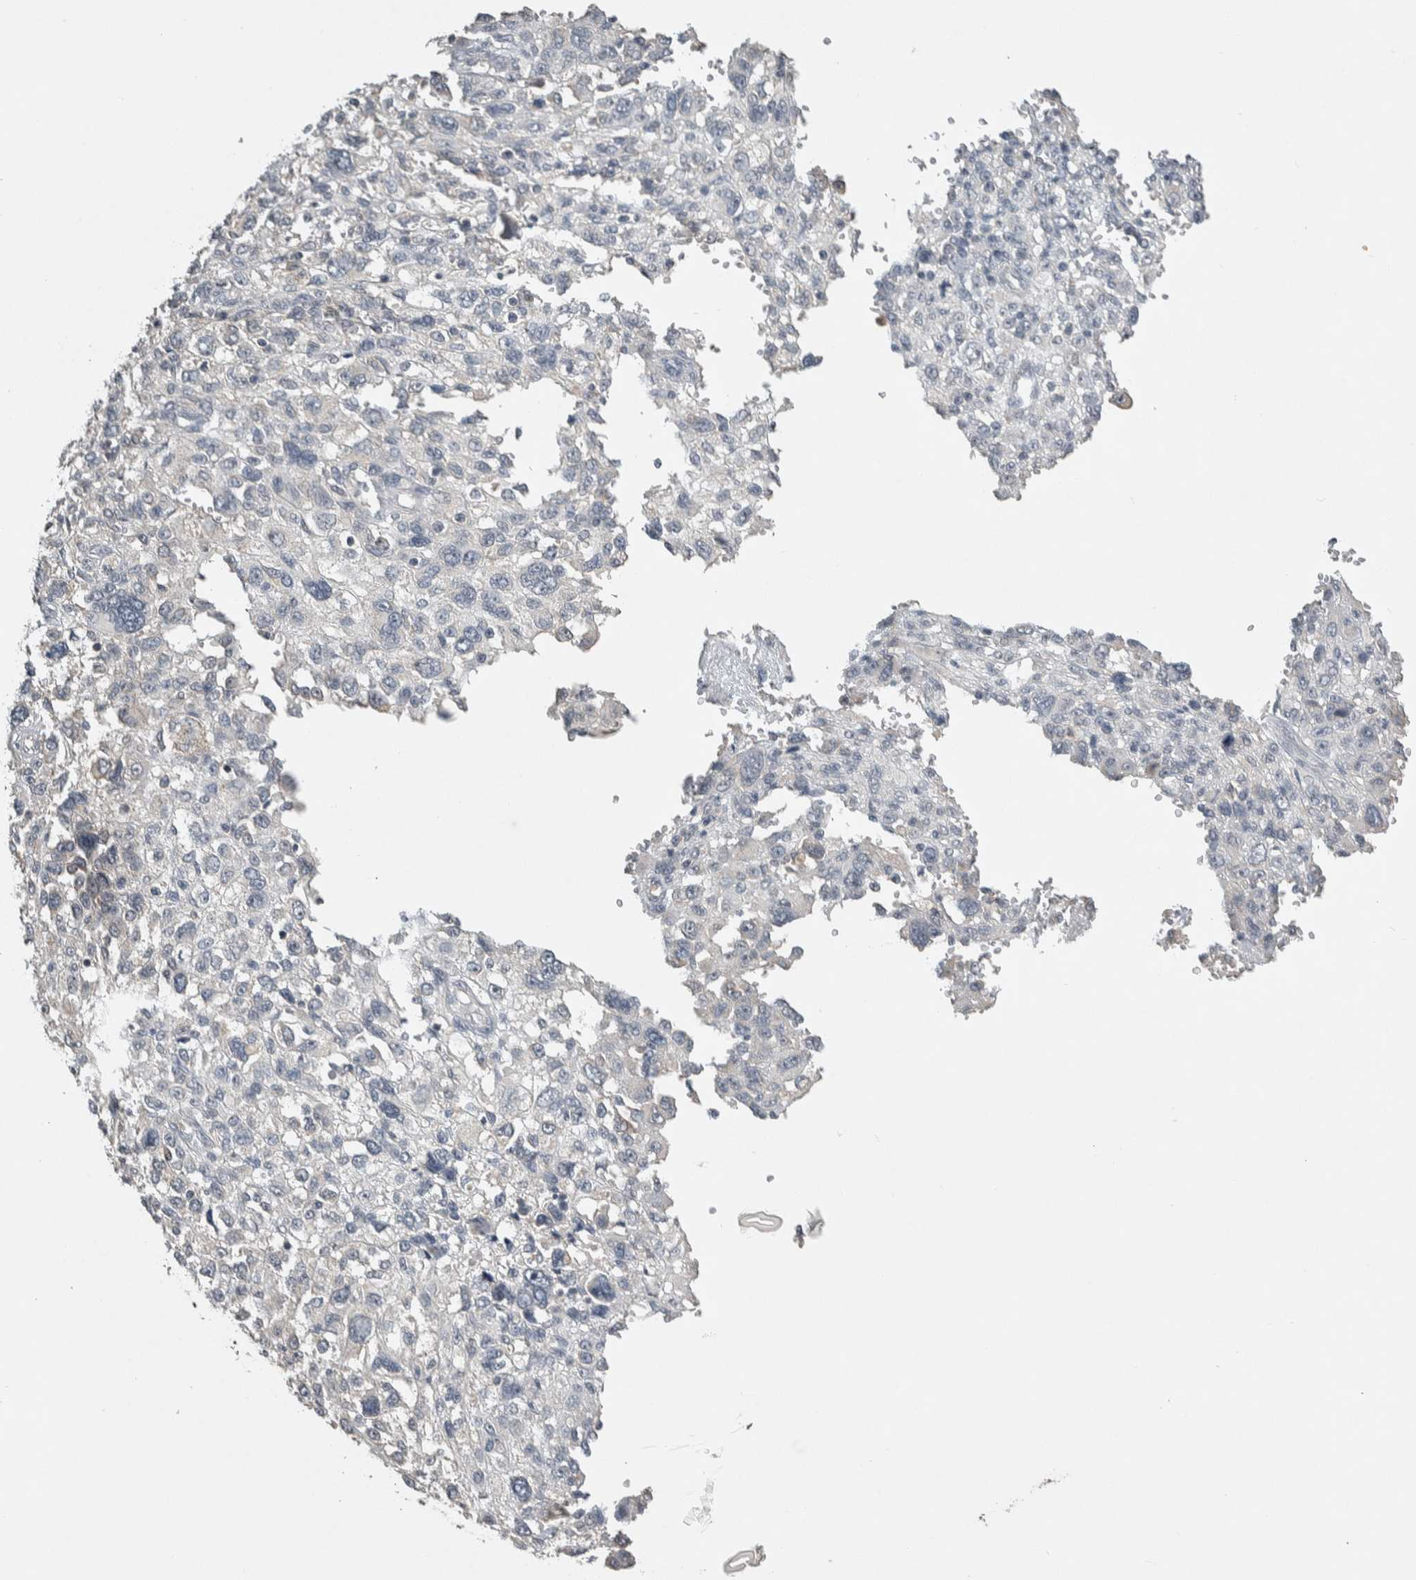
{"staining": {"intensity": "negative", "quantity": "none", "location": "none"}, "tissue": "melanoma", "cell_type": "Tumor cells", "image_type": "cancer", "snomed": [{"axis": "morphology", "description": "Malignant melanoma, NOS"}, {"axis": "topography", "description": "Skin"}], "caption": "The histopathology image displays no significant positivity in tumor cells of melanoma.", "gene": "EIF3H", "patient": {"sex": "female", "age": 55}}